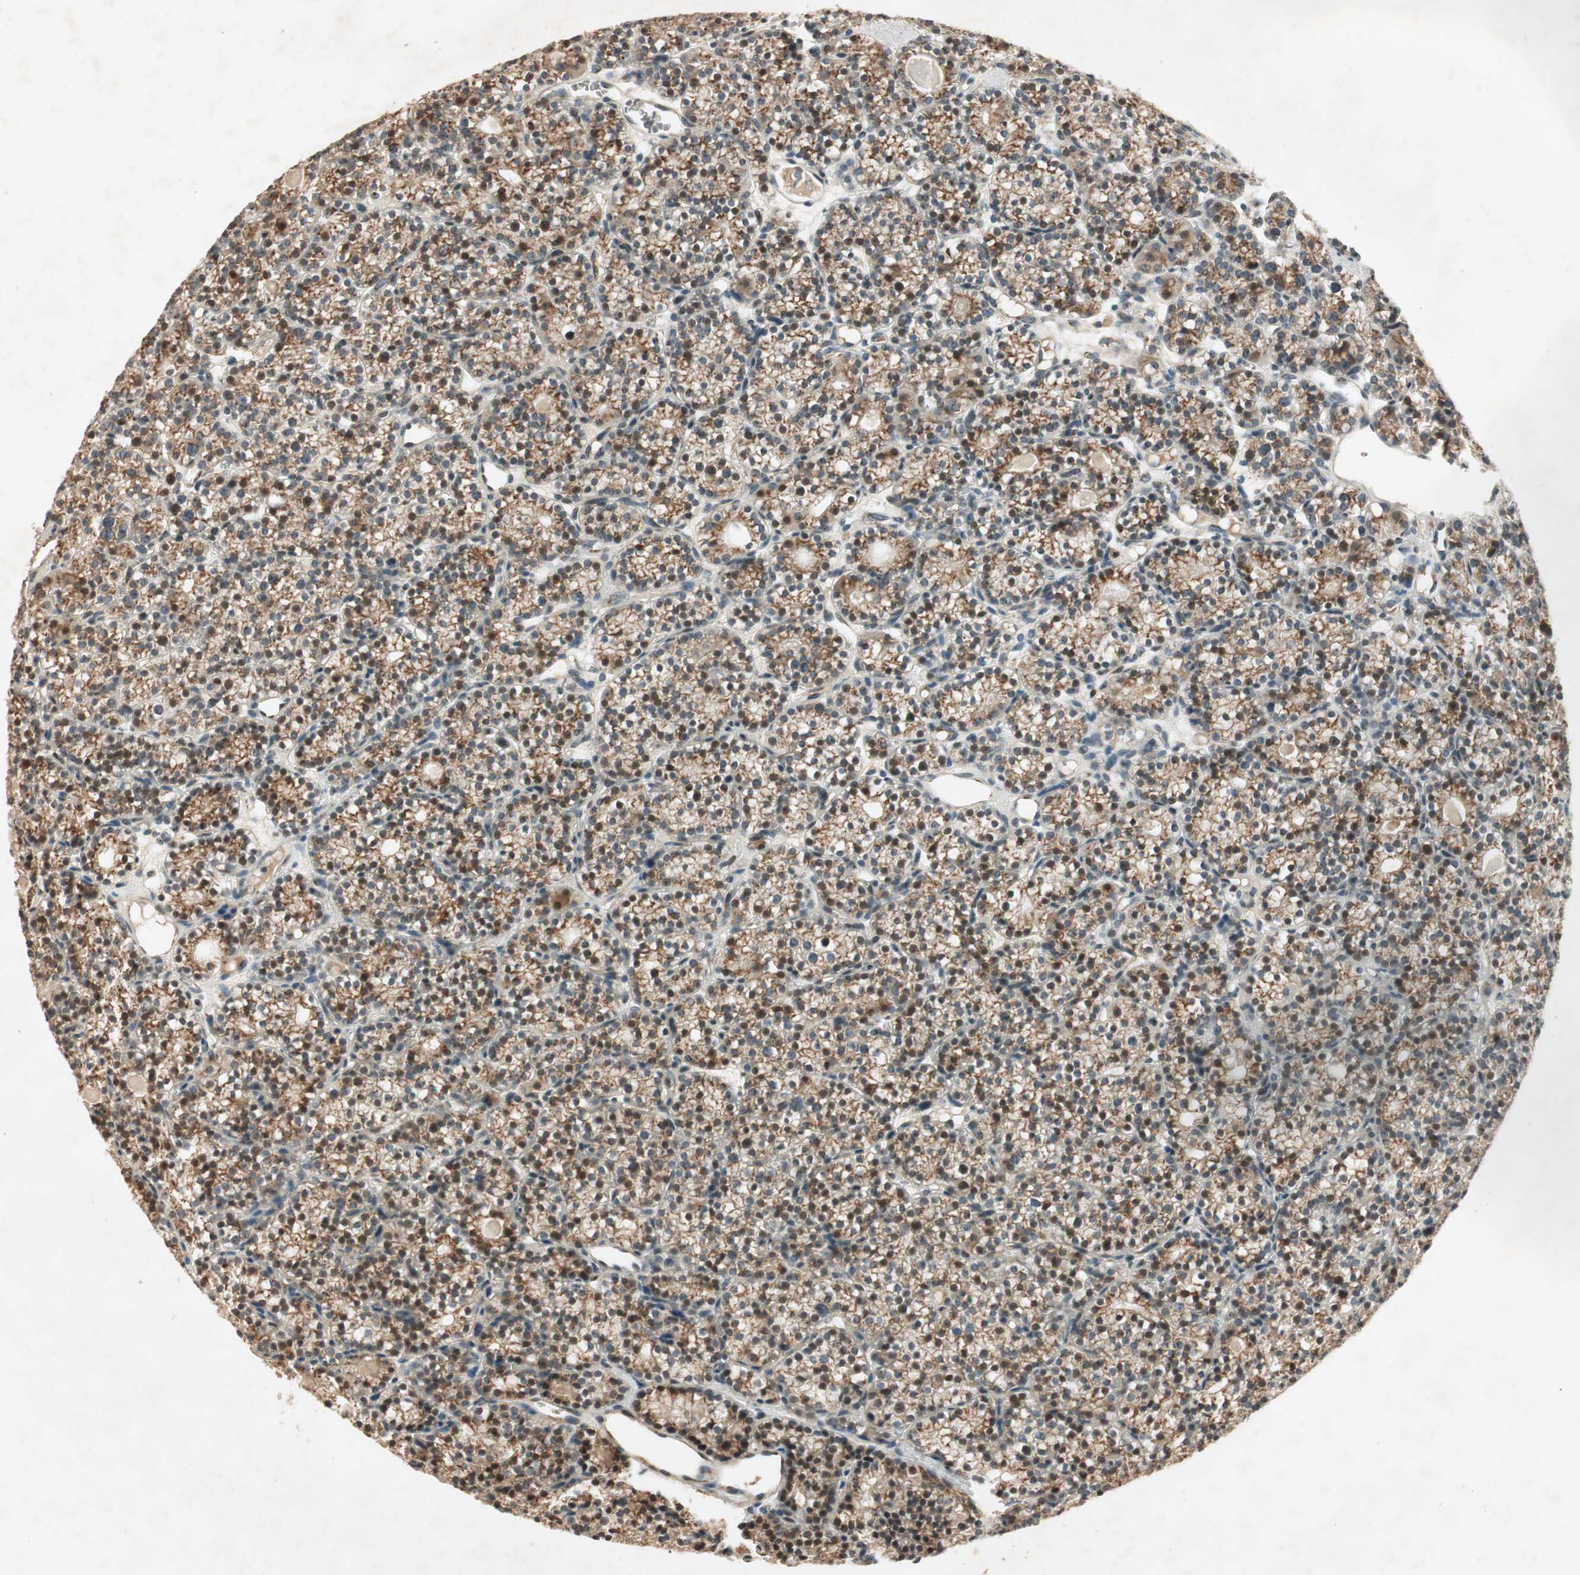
{"staining": {"intensity": "weak", "quantity": ">75%", "location": "cytoplasmic/membranous"}, "tissue": "parathyroid gland", "cell_type": "Glandular cells", "image_type": "normal", "snomed": [{"axis": "morphology", "description": "Normal tissue, NOS"}, {"axis": "topography", "description": "Parathyroid gland"}], "caption": "An immunohistochemistry micrograph of benign tissue is shown. Protein staining in brown labels weak cytoplasmic/membranous positivity in parathyroid gland within glandular cells. The protein of interest is shown in brown color, while the nuclei are stained blue.", "gene": "NEO1", "patient": {"sex": "female", "age": 64}}